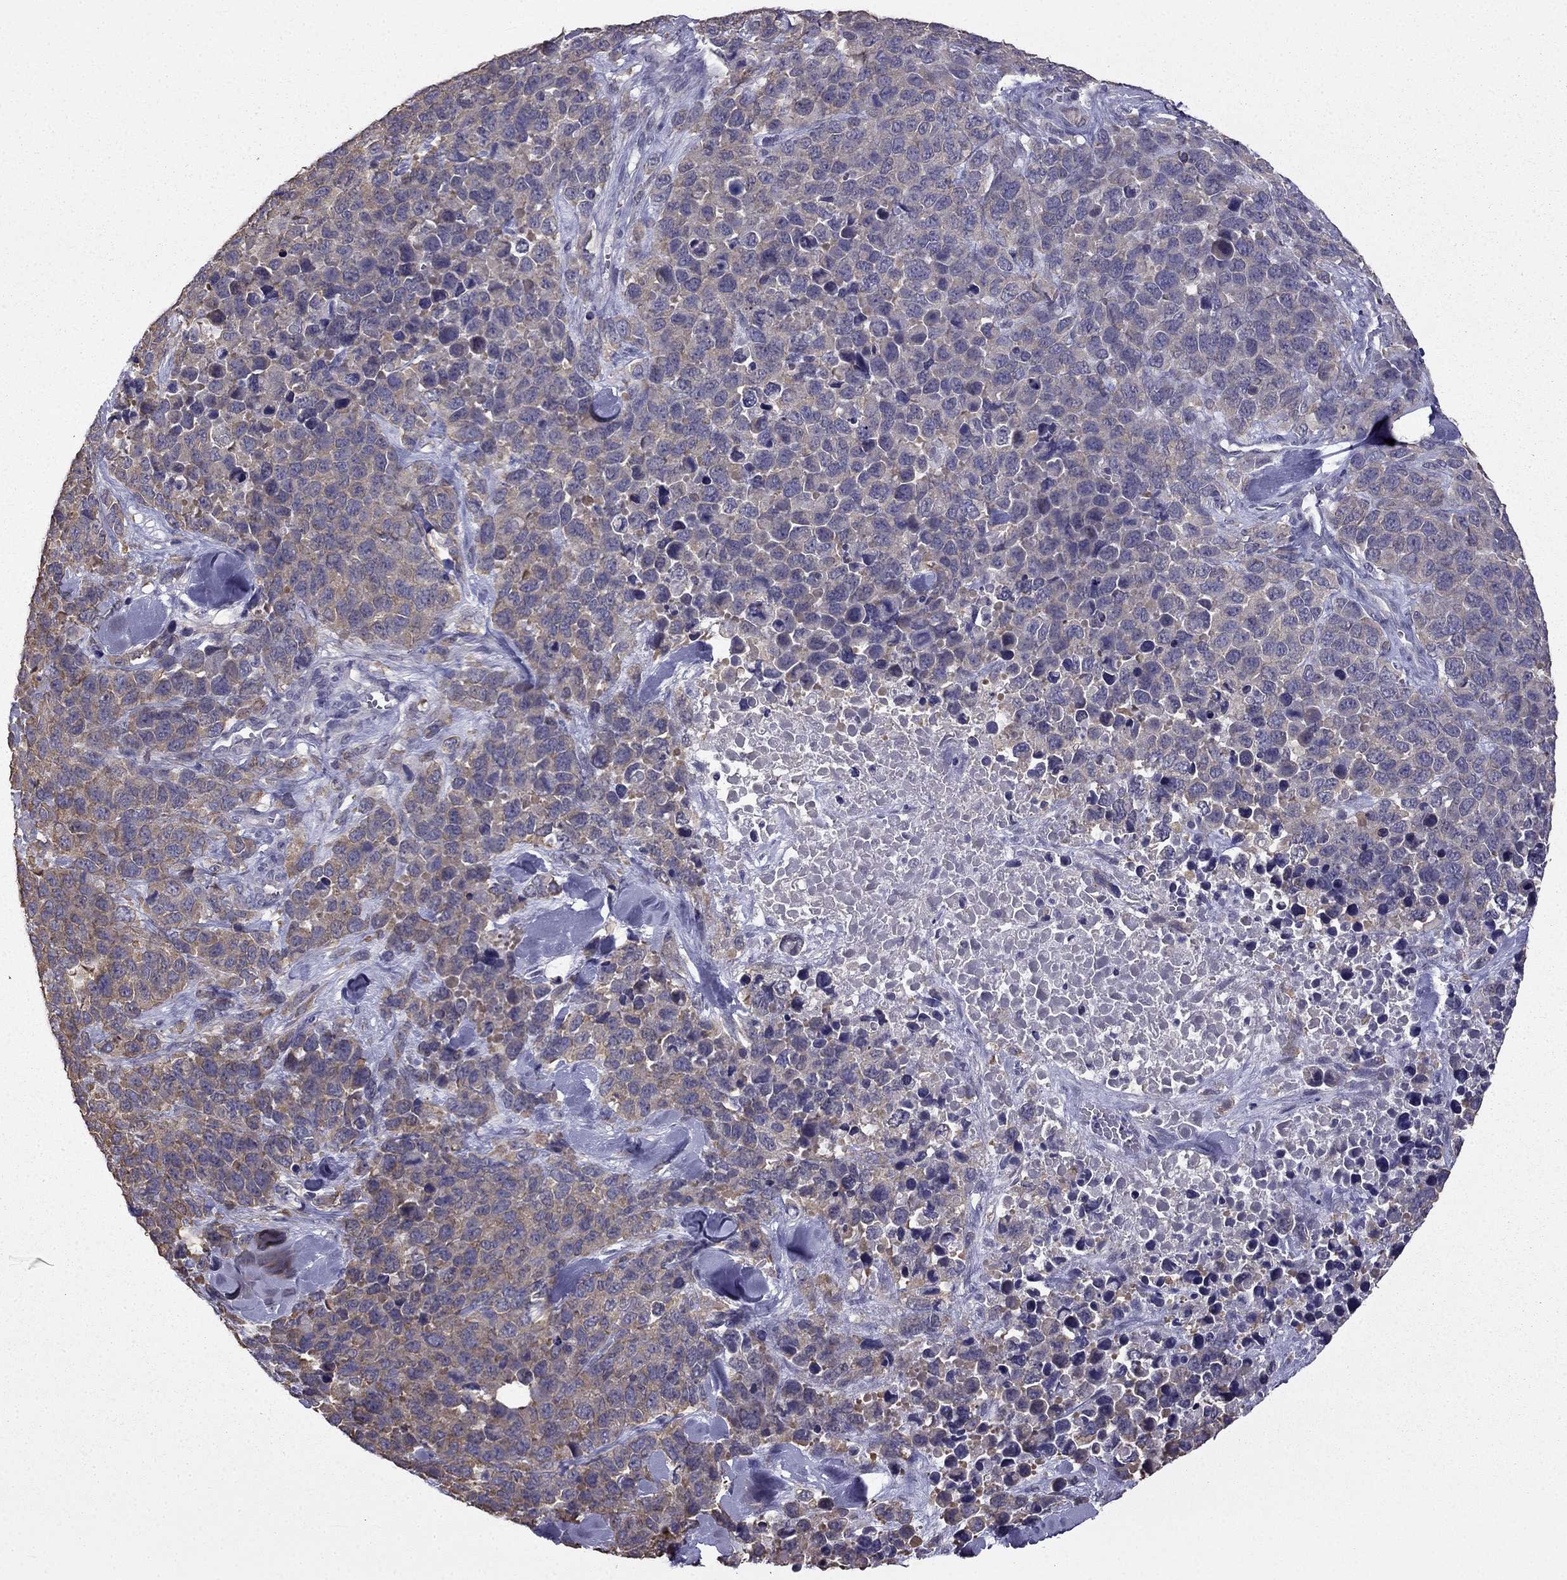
{"staining": {"intensity": "moderate", "quantity": "<25%", "location": "cytoplasmic/membranous"}, "tissue": "melanoma", "cell_type": "Tumor cells", "image_type": "cancer", "snomed": [{"axis": "morphology", "description": "Malignant melanoma, Metastatic site"}, {"axis": "topography", "description": "Skin"}], "caption": "Immunohistochemistry image of neoplastic tissue: melanoma stained using immunohistochemistry shows low levels of moderate protein expression localized specifically in the cytoplasmic/membranous of tumor cells, appearing as a cytoplasmic/membranous brown color.", "gene": "HSFX1", "patient": {"sex": "male", "age": 84}}